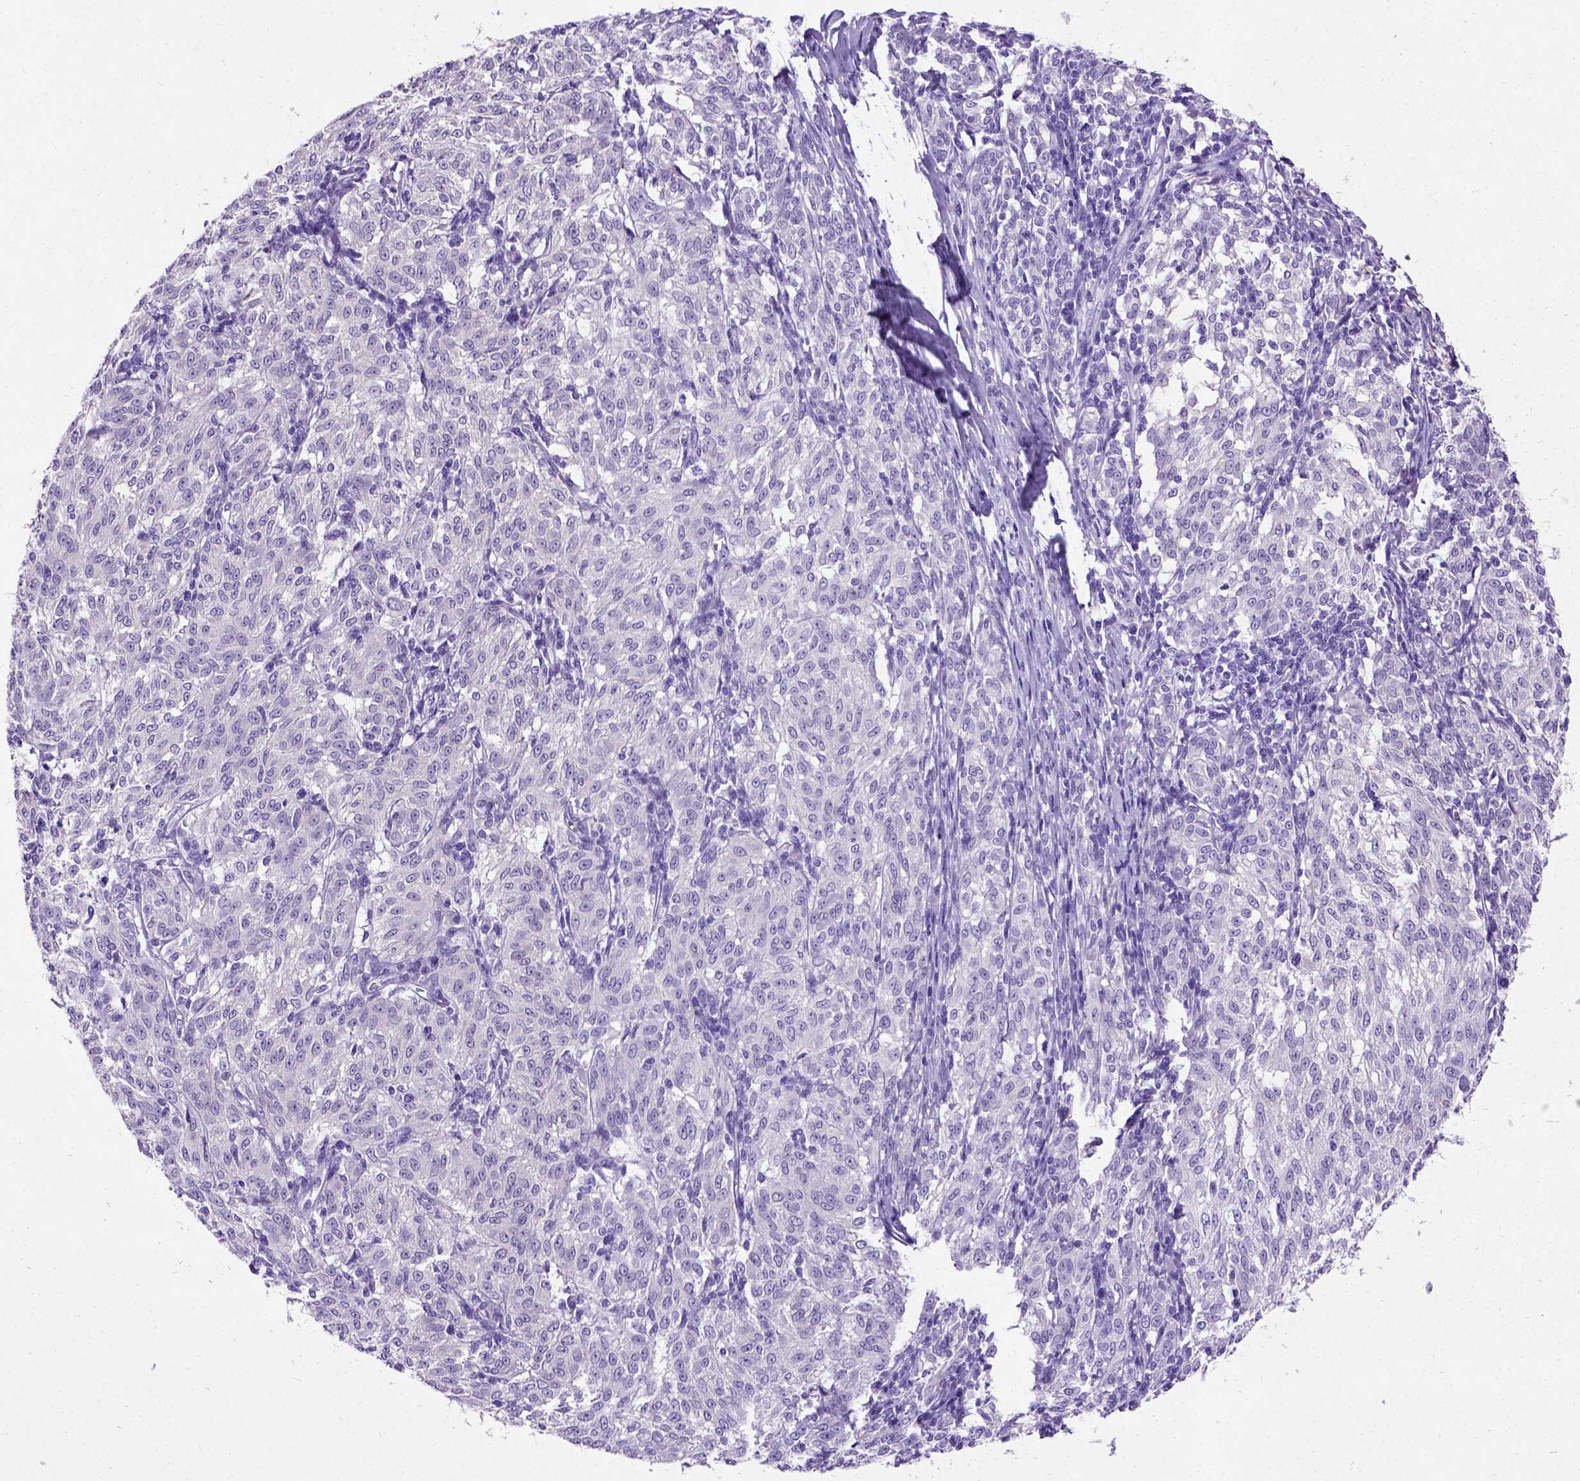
{"staining": {"intensity": "negative", "quantity": "none", "location": "none"}, "tissue": "melanoma", "cell_type": "Tumor cells", "image_type": "cancer", "snomed": [{"axis": "morphology", "description": "Malignant melanoma, NOS"}, {"axis": "topography", "description": "Skin"}], "caption": "Tumor cells are negative for protein expression in human malignant melanoma.", "gene": "NEUROD4", "patient": {"sex": "female", "age": 72}}